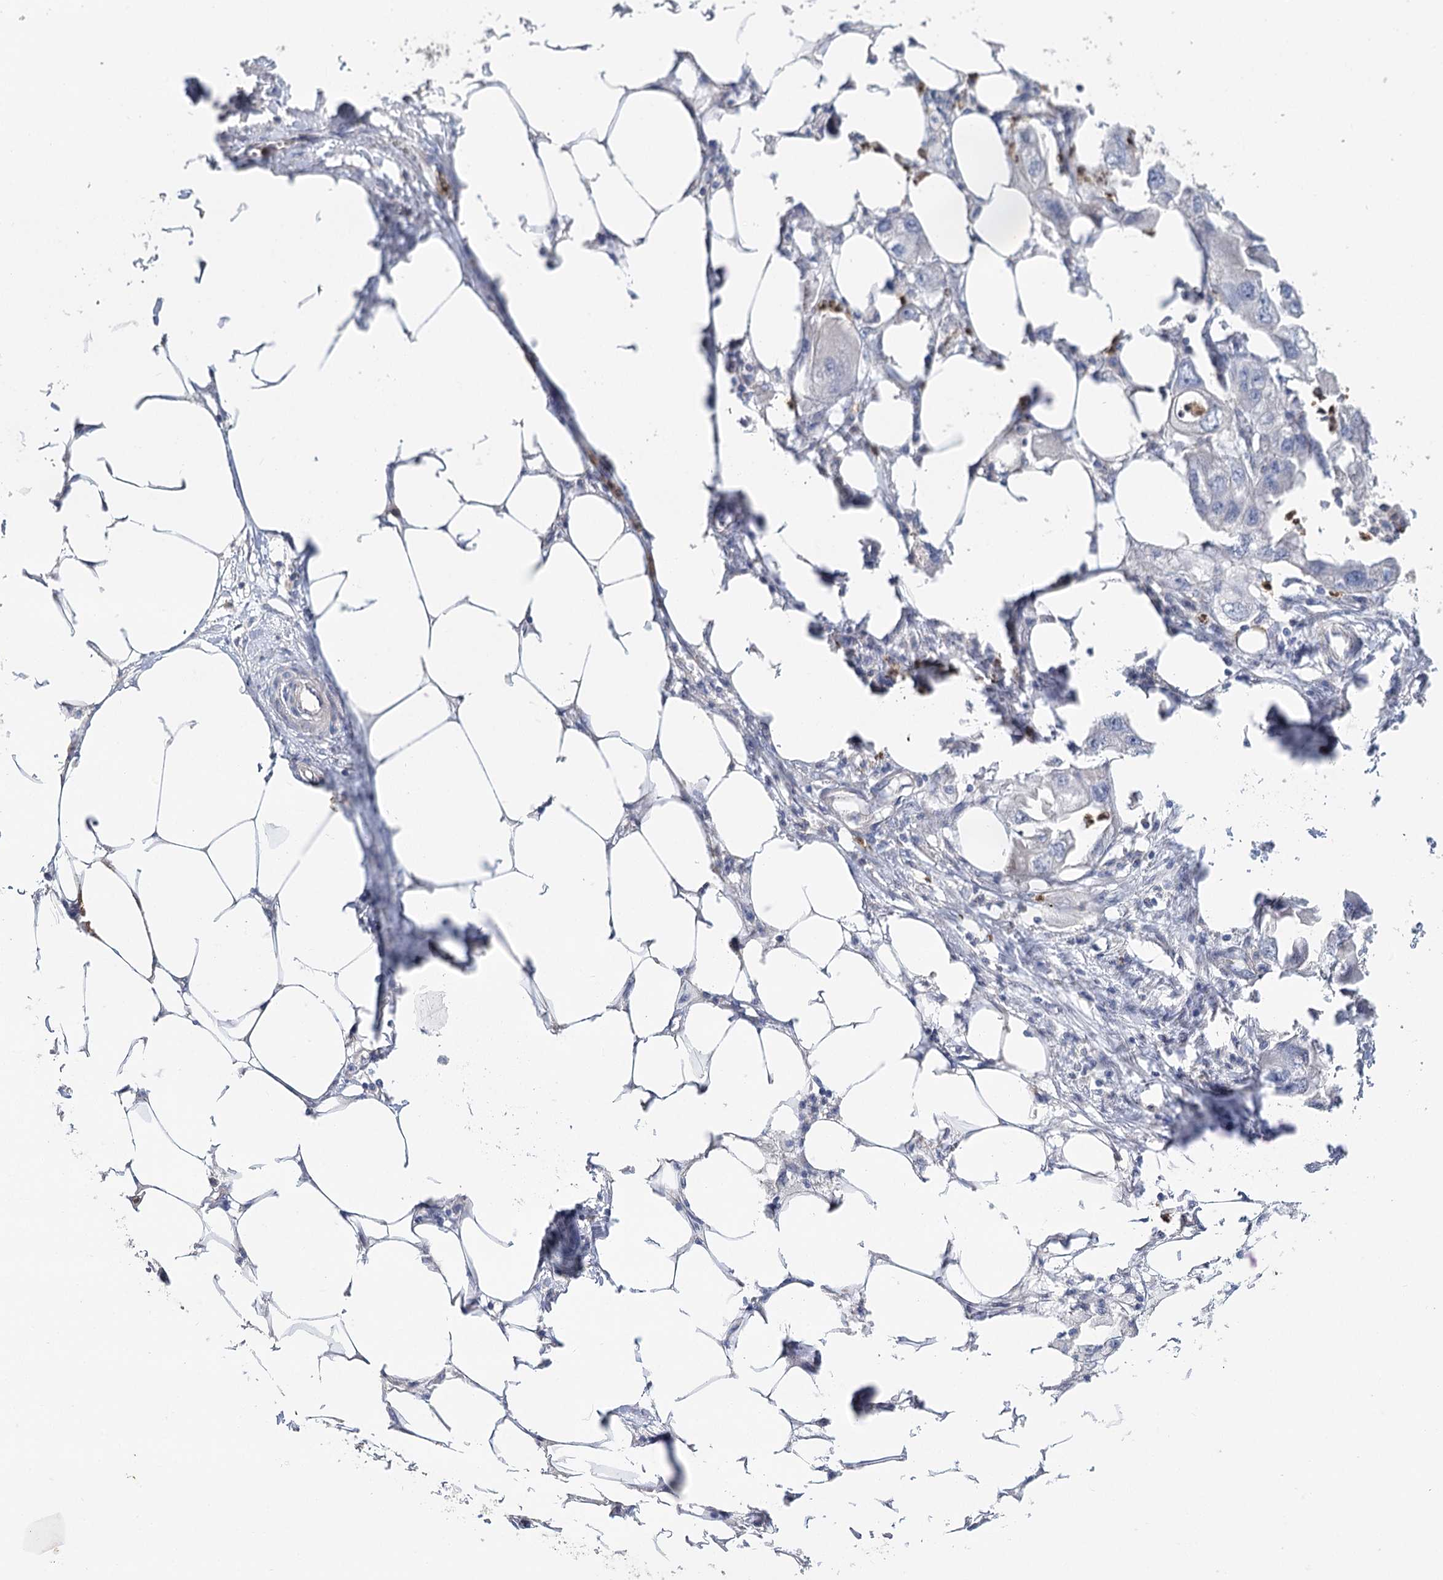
{"staining": {"intensity": "negative", "quantity": "none", "location": "none"}, "tissue": "endometrial cancer", "cell_type": "Tumor cells", "image_type": "cancer", "snomed": [{"axis": "morphology", "description": "Adenocarcinoma, NOS"}, {"axis": "morphology", "description": "Adenocarcinoma, metastatic, NOS"}, {"axis": "topography", "description": "Adipose tissue"}, {"axis": "topography", "description": "Endometrium"}], "caption": "Immunohistochemistry (IHC) micrograph of neoplastic tissue: endometrial cancer stained with DAB (3,3'-diaminobenzidine) exhibits no significant protein expression in tumor cells.", "gene": "EPB41L5", "patient": {"sex": "female", "age": 67}}